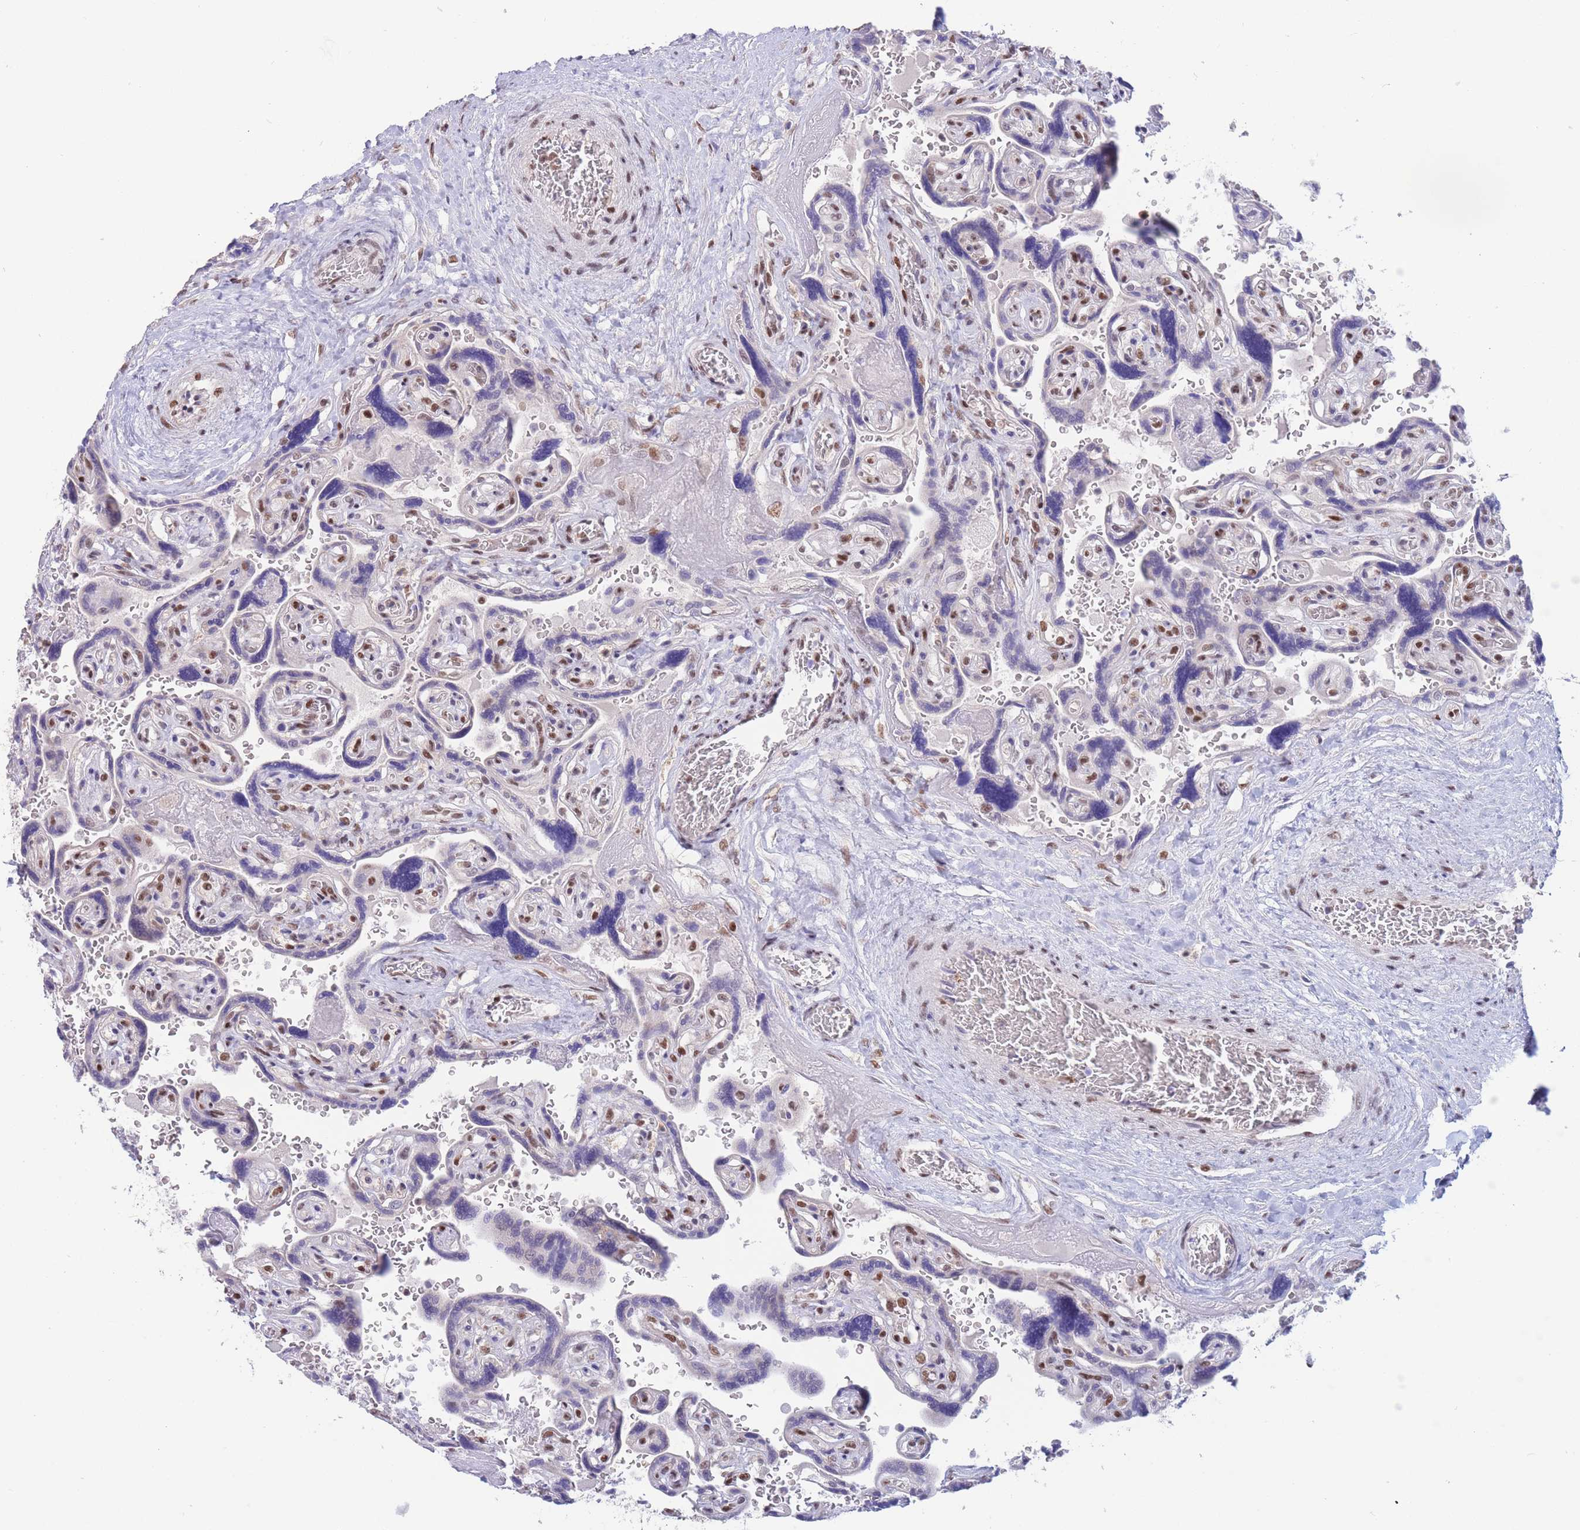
{"staining": {"intensity": "moderate", "quantity": "<25%", "location": "nuclear"}, "tissue": "placenta", "cell_type": "Trophoblastic cells", "image_type": "normal", "snomed": [{"axis": "morphology", "description": "Normal tissue, NOS"}, {"axis": "topography", "description": "Placenta"}], "caption": "Protein analysis of unremarkable placenta reveals moderate nuclear positivity in about <25% of trophoblastic cells.", "gene": "SMAD9", "patient": {"sex": "female", "age": 32}}